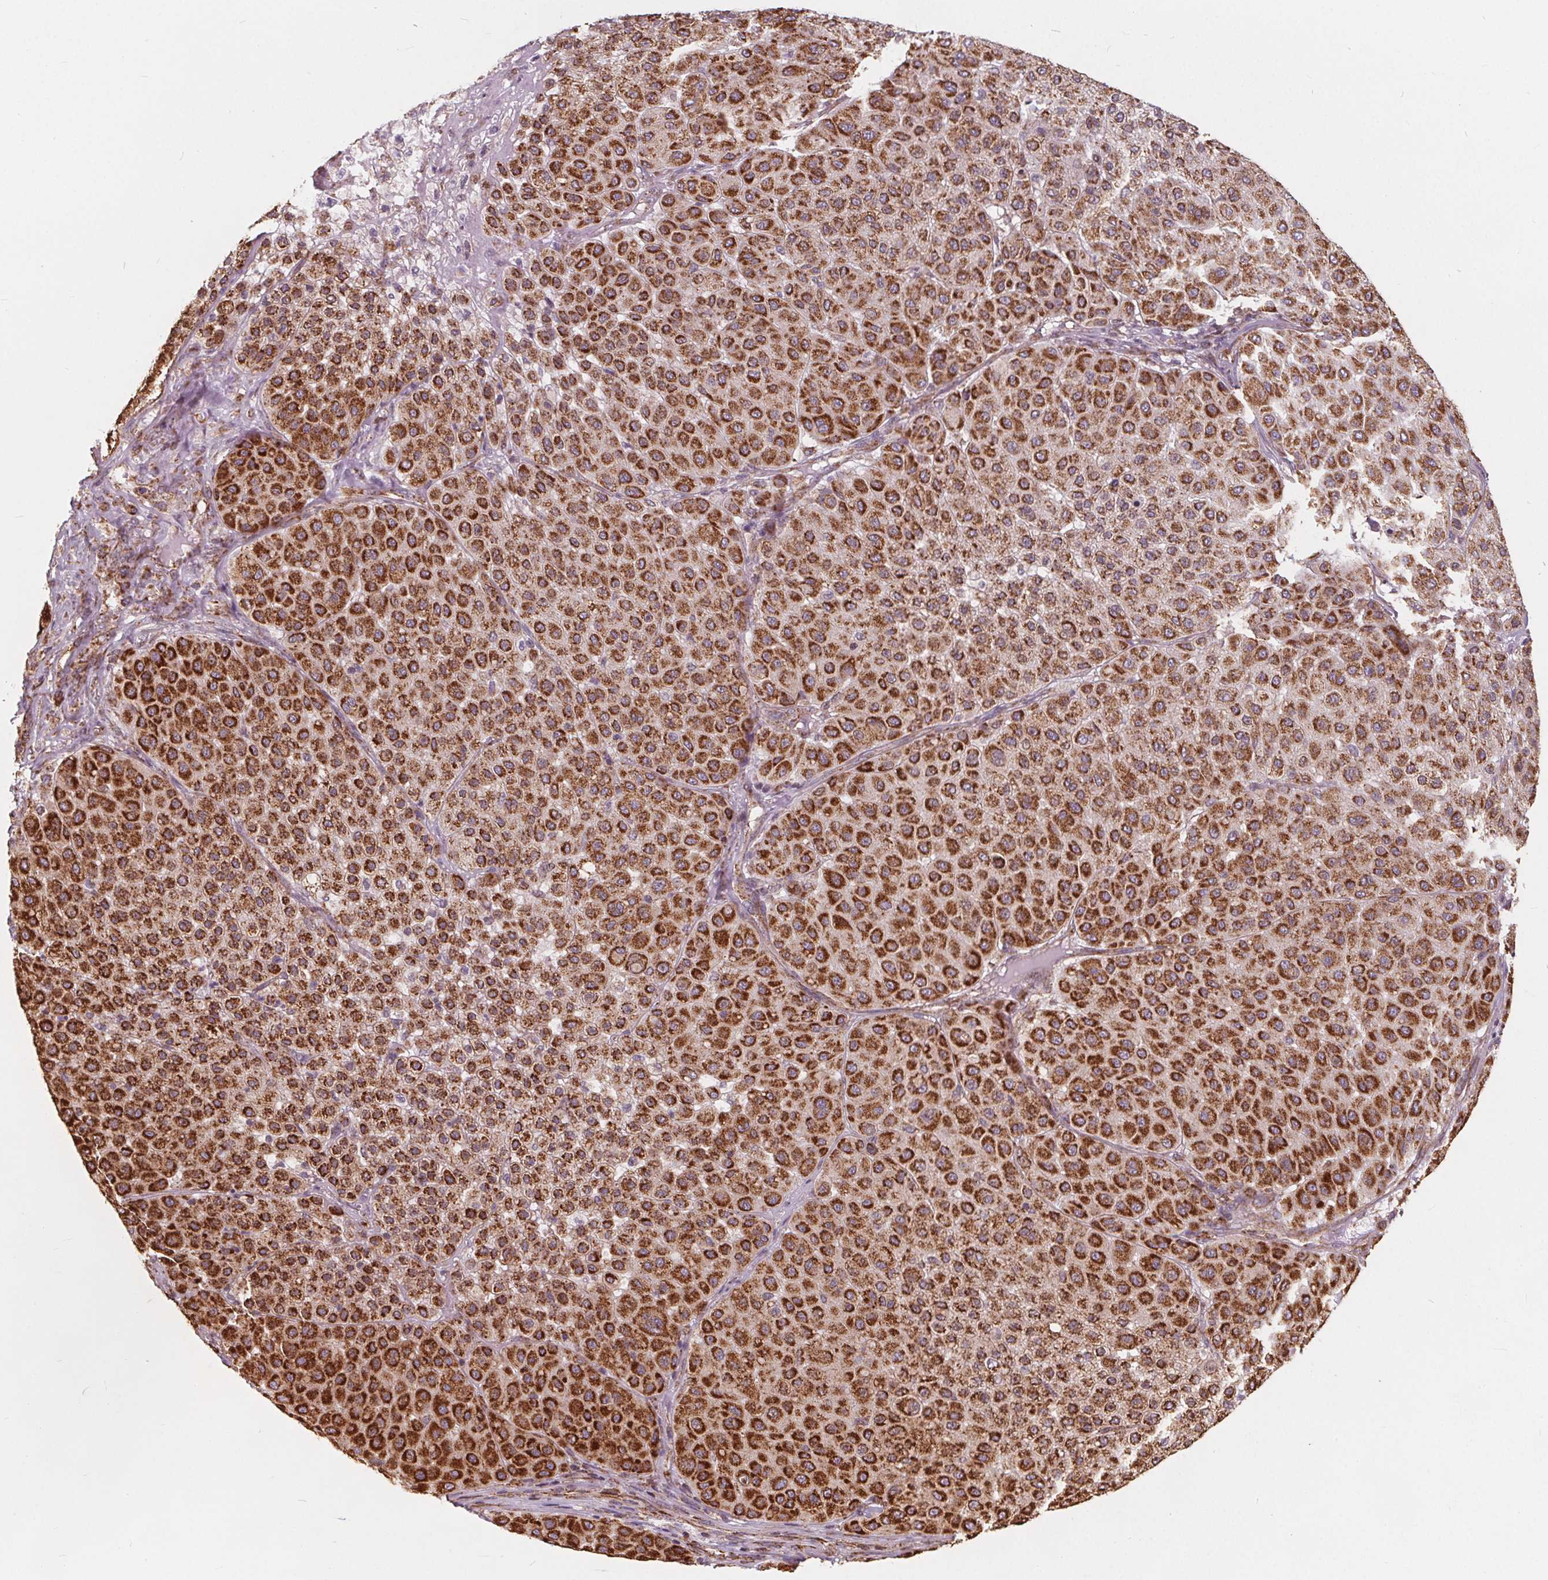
{"staining": {"intensity": "strong", "quantity": ">75%", "location": "cytoplasmic/membranous"}, "tissue": "melanoma", "cell_type": "Tumor cells", "image_type": "cancer", "snomed": [{"axis": "morphology", "description": "Malignant melanoma, Metastatic site"}, {"axis": "topography", "description": "Smooth muscle"}], "caption": "Malignant melanoma (metastatic site) stained with a protein marker displays strong staining in tumor cells.", "gene": "PLSCR3", "patient": {"sex": "male", "age": 41}}